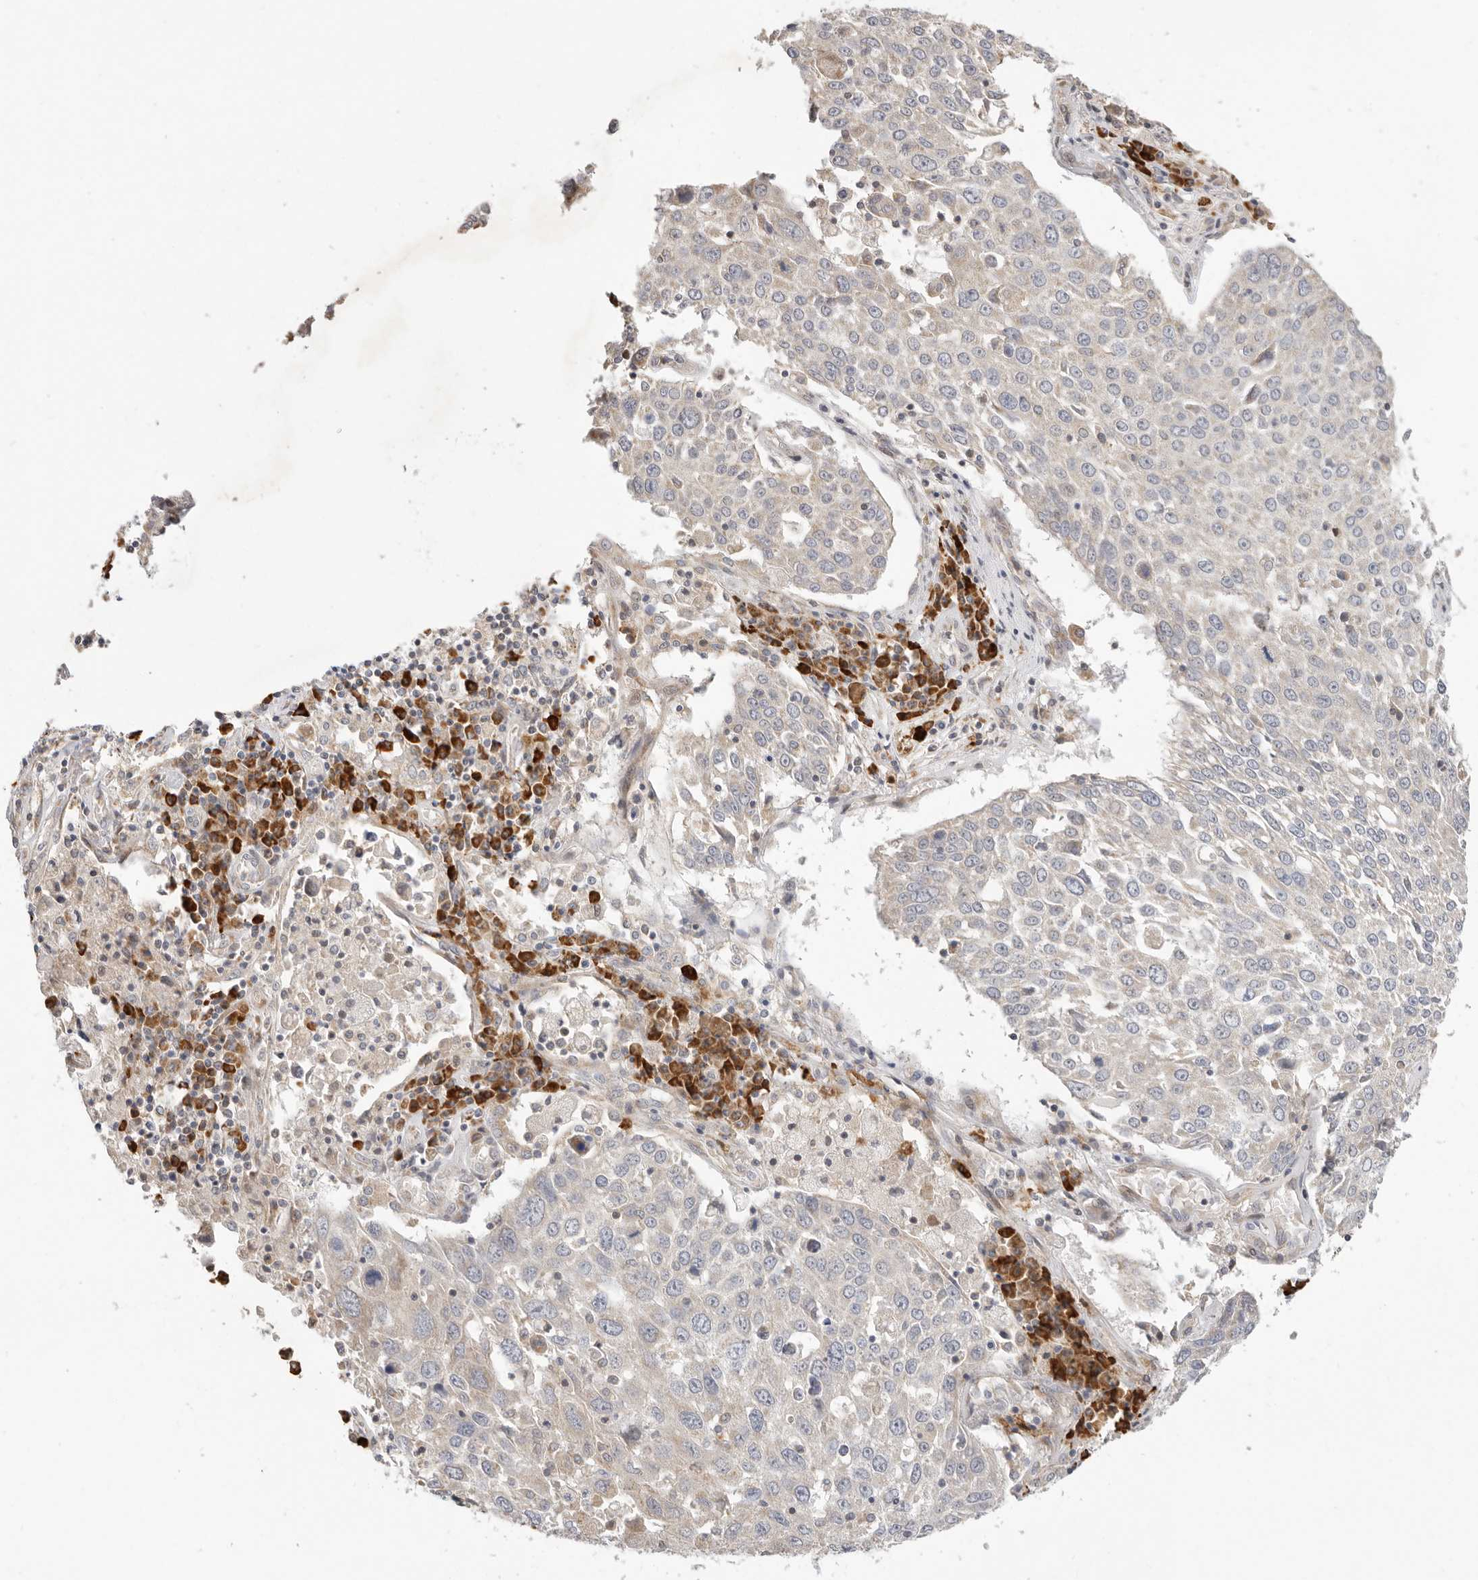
{"staining": {"intensity": "weak", "quantity": "<25%", "location": "cytoplasmic/membranous"}, "tissue": "lung cancer", "cell_type": "Tumor cells", "image_type": "cancer", "snomed": [{"axis": "morphology", "description": "Squamous cell carcinoma, NOS"}, {"axis": "topography", "description": "Lung"}], "caption": "Tumor cells are negative for brown protein staining in lung cancer (squamous cell carcinoma).", "gene": "USH1C", "patient": {"sex": "male", "age": 65}}